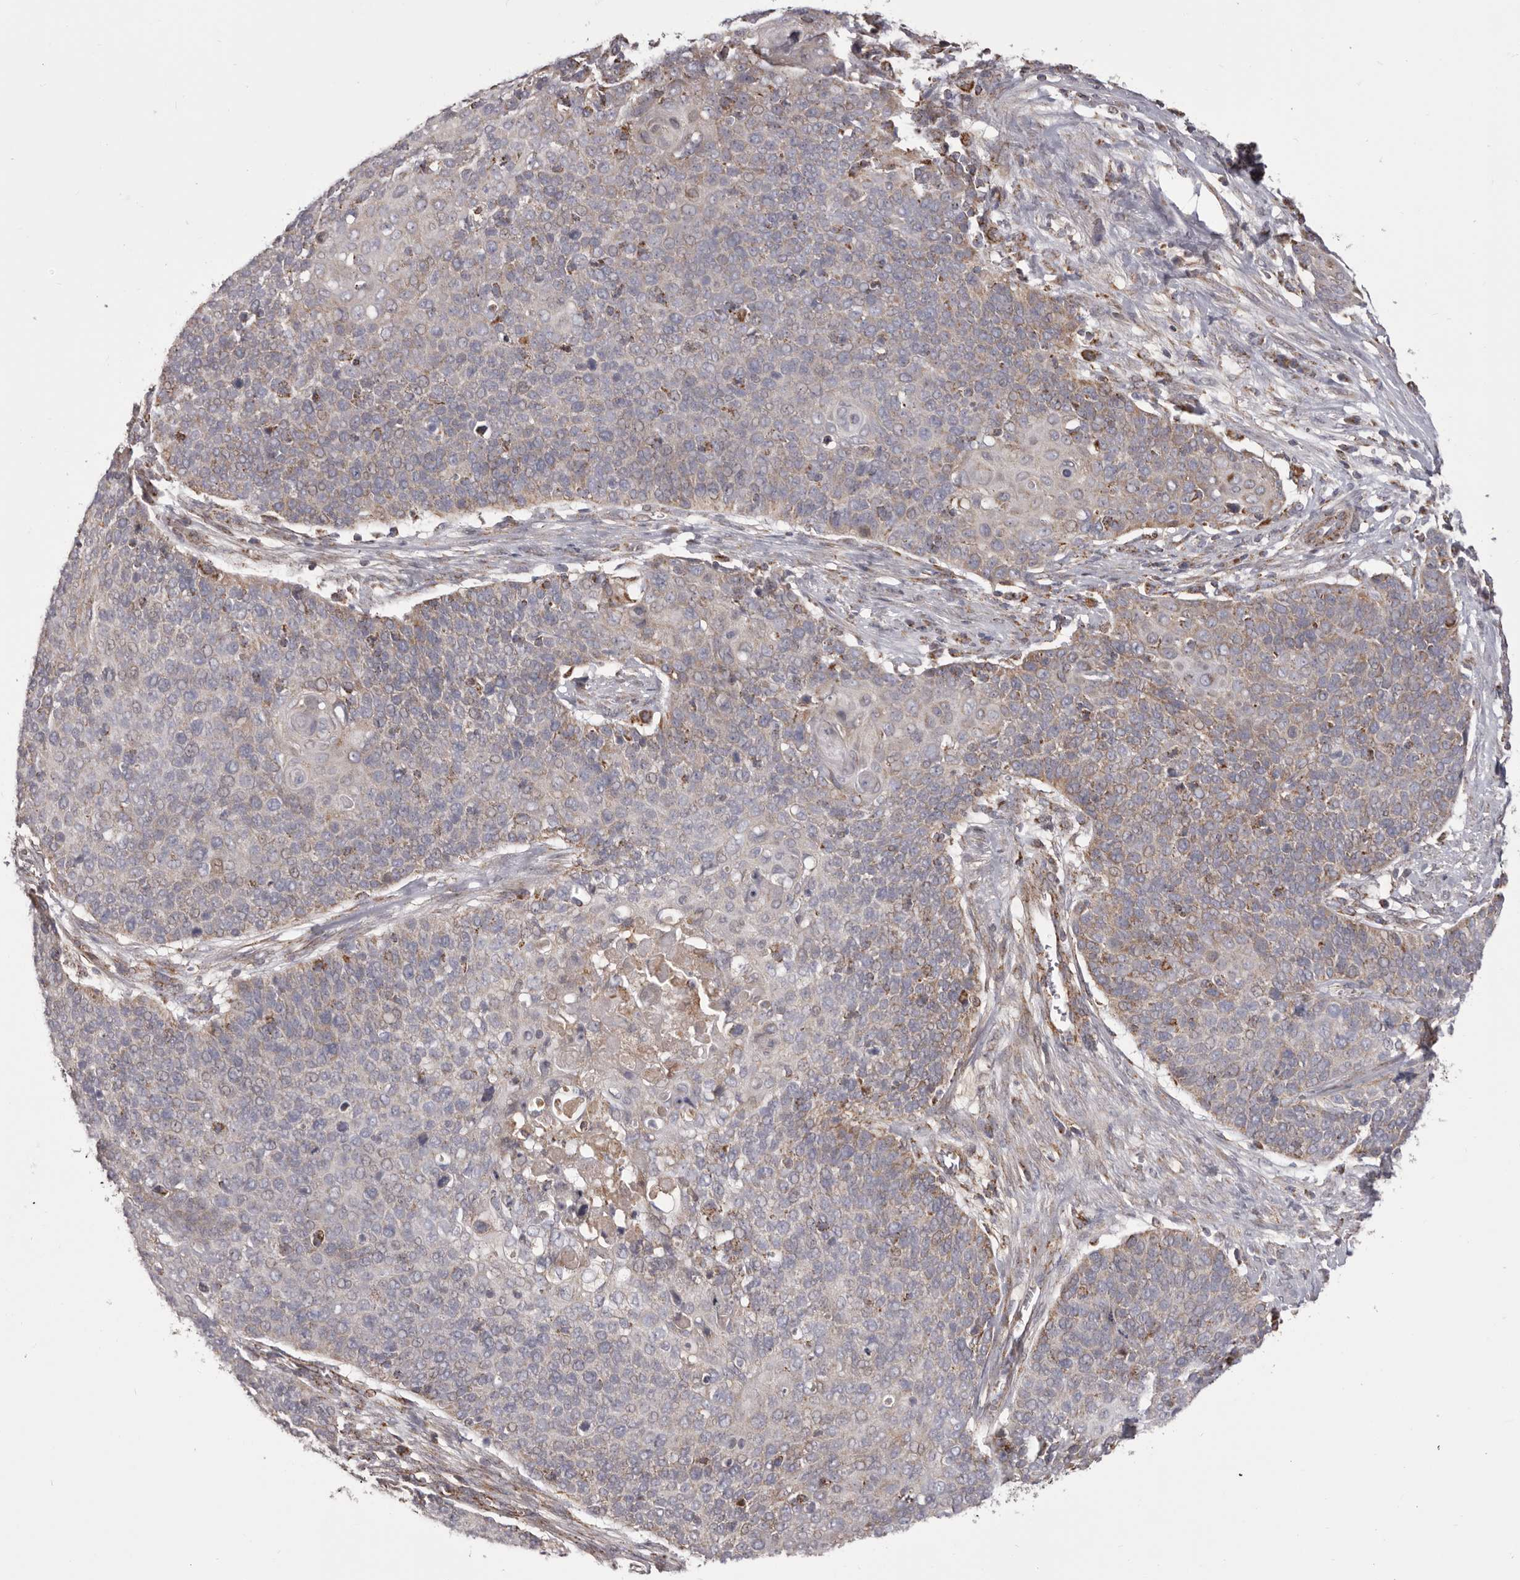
{"staining": {"intensity": "weak", "quantity": "<25%", "location": "cytoplasmic/membranous"}, "tissue": "cervical cancer", "cell_type": "Tumor cells", "image_type": "cancer", "snomed": [{"axis": "morphology", "description": "Squamous cell carcinoma, NOS"}, {"axis": "topography", "description": "Cervix"}], "caption": "This is an immunohistochemistry histopathology image of human cervical squamous cell carcinoma. There is no staining in tumor cells.", "gene": "CHRM2", "patient": {"sex": "female", "age": 39}}